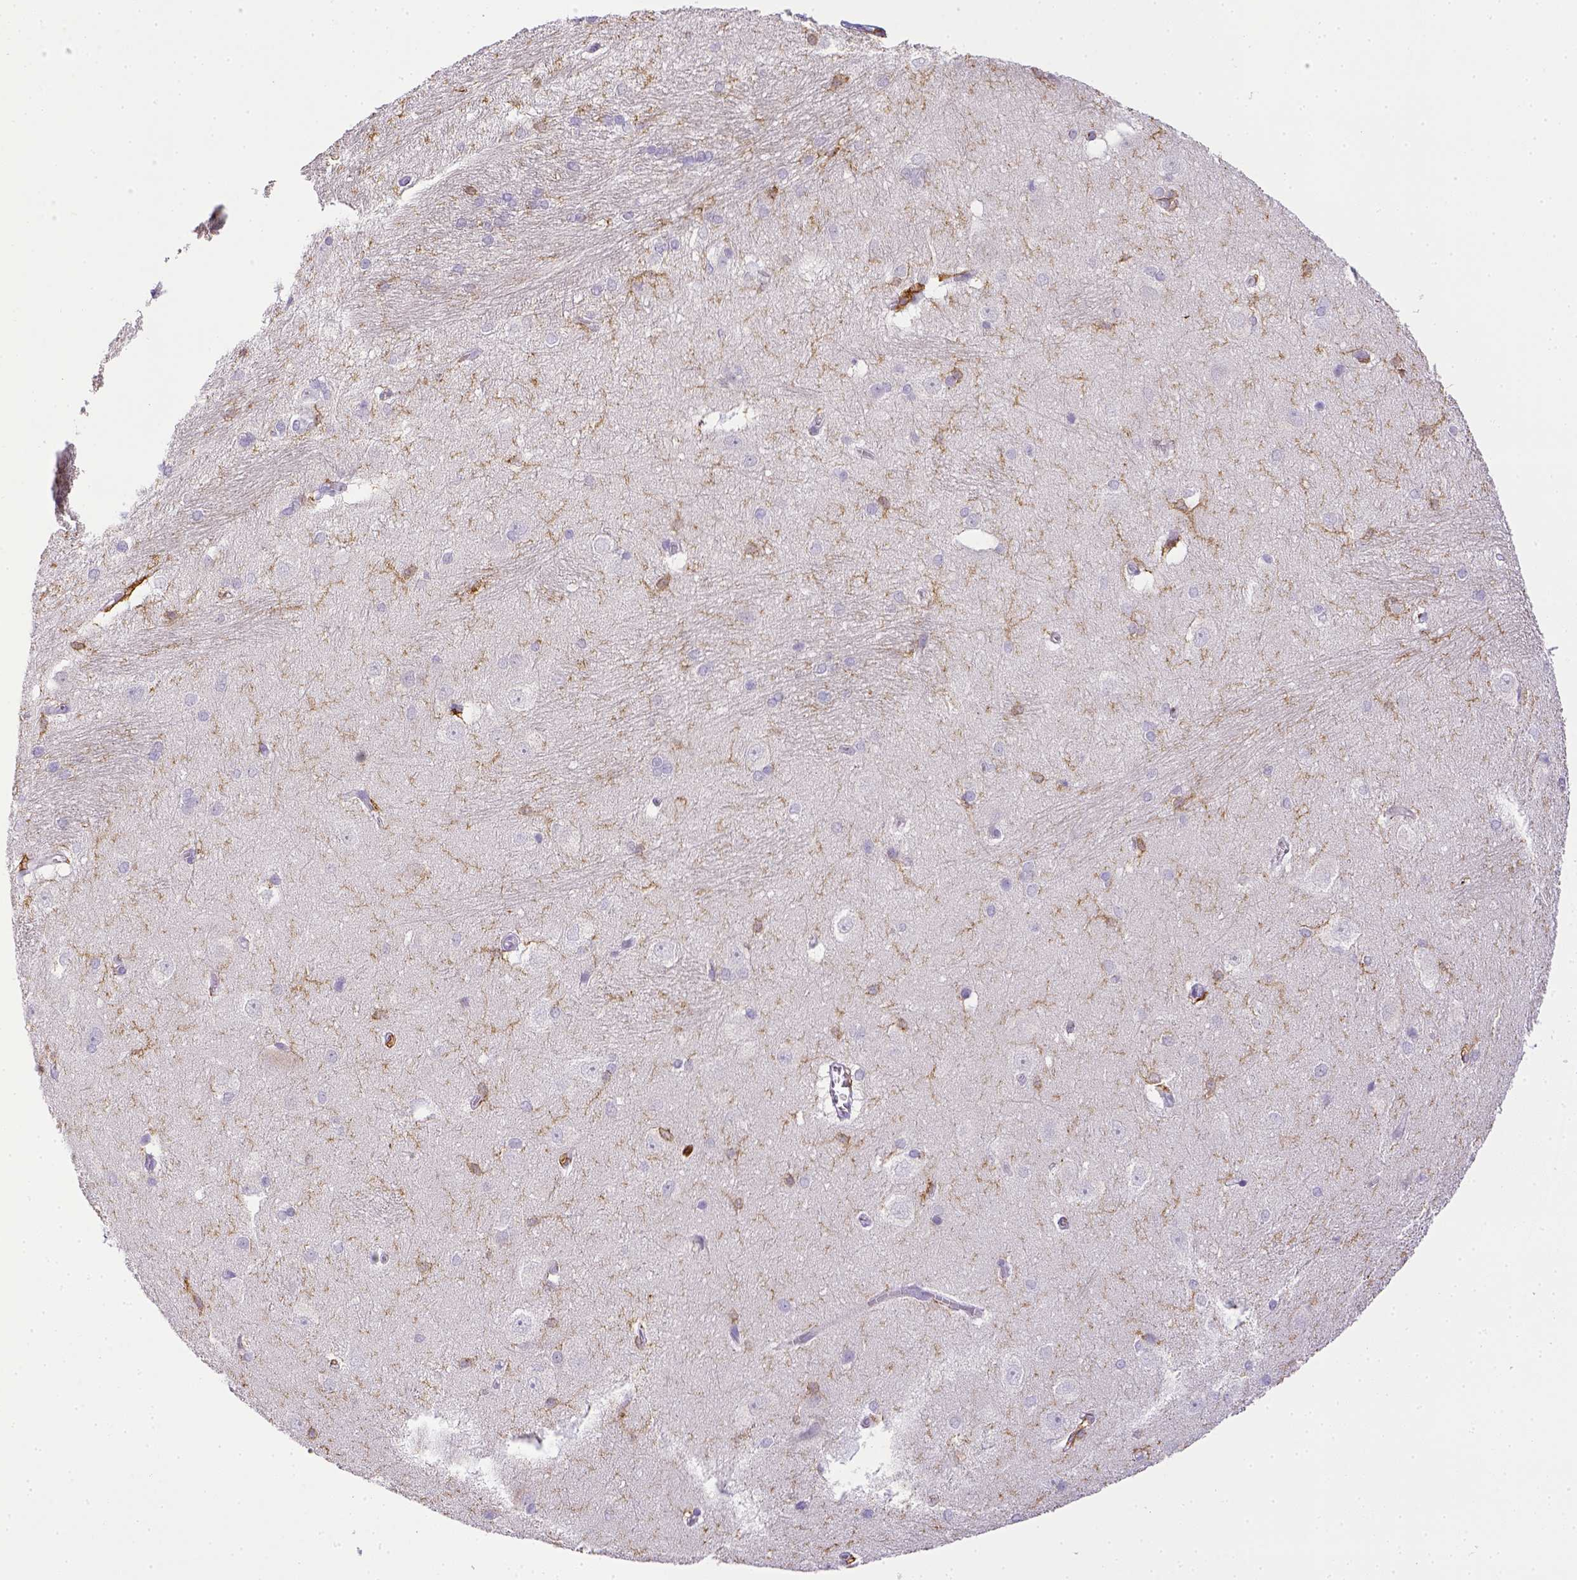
{"staining": {"intensity": "moderate", "quantity": "<25%", "location": "cytoplasmic/membranous"}, "tissue": "hippocampus", "cell_type": "Glial cells", "image_type": "normal", "snomed": [{"axis": "morphology", "description": "Normal tissue, NOS"}, {"axis": "topography", "description": "Cerebral cortex"}, {"axis": "topography", "description": "Hippocampus"}], "caption": "Immunohistochemical staining of benign hippocampus displays moderate cytoplasmic/membranous protein expression in about <25% of glial cells.", "gene": "ITGAM", "patient": {"sex": "female", "age": 19}}